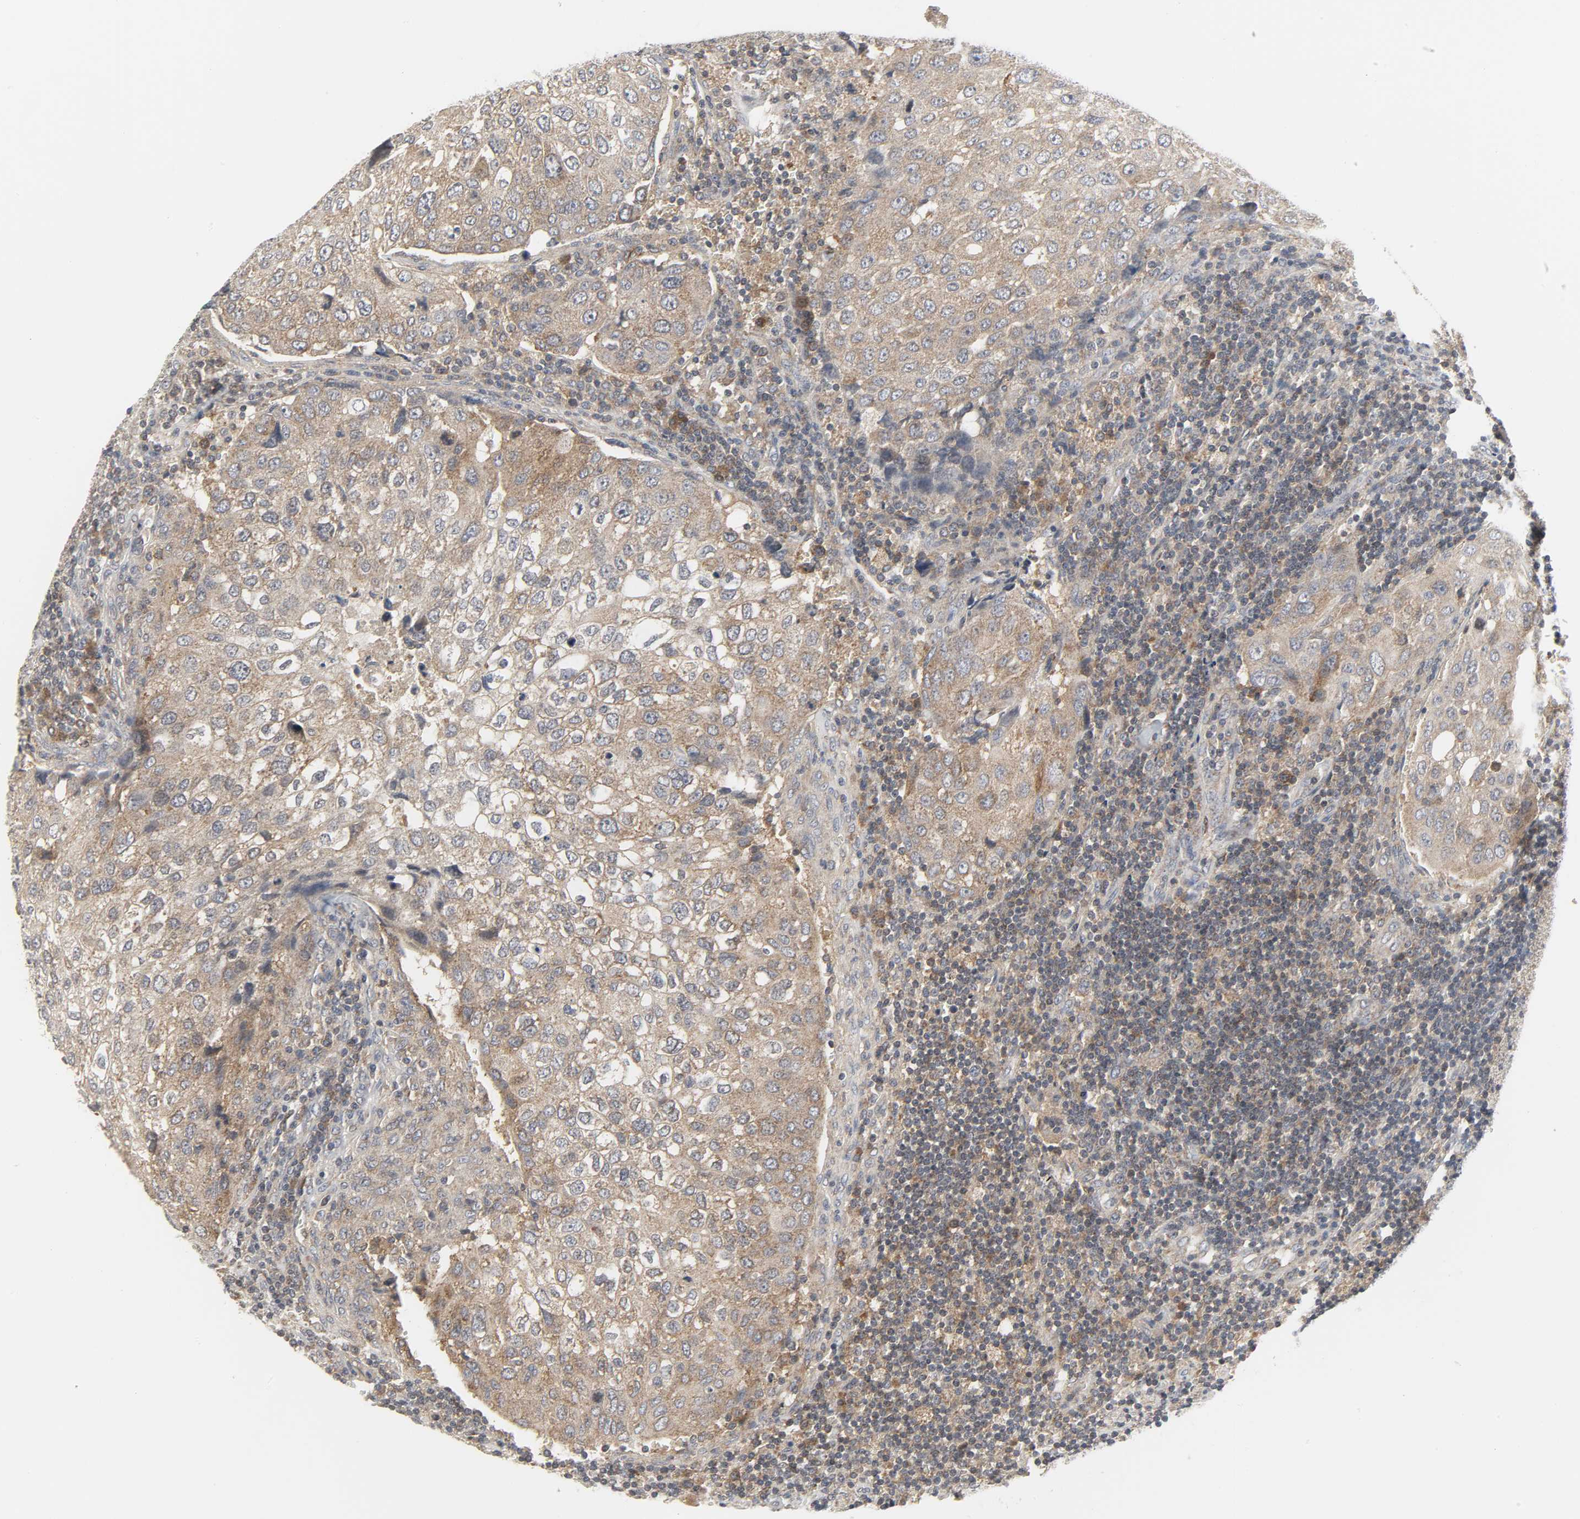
{"staining": {"intensity": "moderate", "quantity": ">75%", "location": "cytoplasmic/membranous"}, "tissue": "urothelial cancer", "cell_type": "Tumor cells", "image_type": "cancer", "snomed": [{"axis": "morphology", "description": "Urothelial carcinoma, High grade"}, {"axis": "topography", "description": "Lymph node"}, {"axis": "topography", "description": "Urinary bladder"}], "caption": "Moderate cytoplasmic/membranous staining for a protein is identified in approximately >75% of tumor cells of high-grade urothelial carcinoma using immunohistochemistry.", "gene": "CLIP1", "patient": {"sex": "male", "age": 51}}